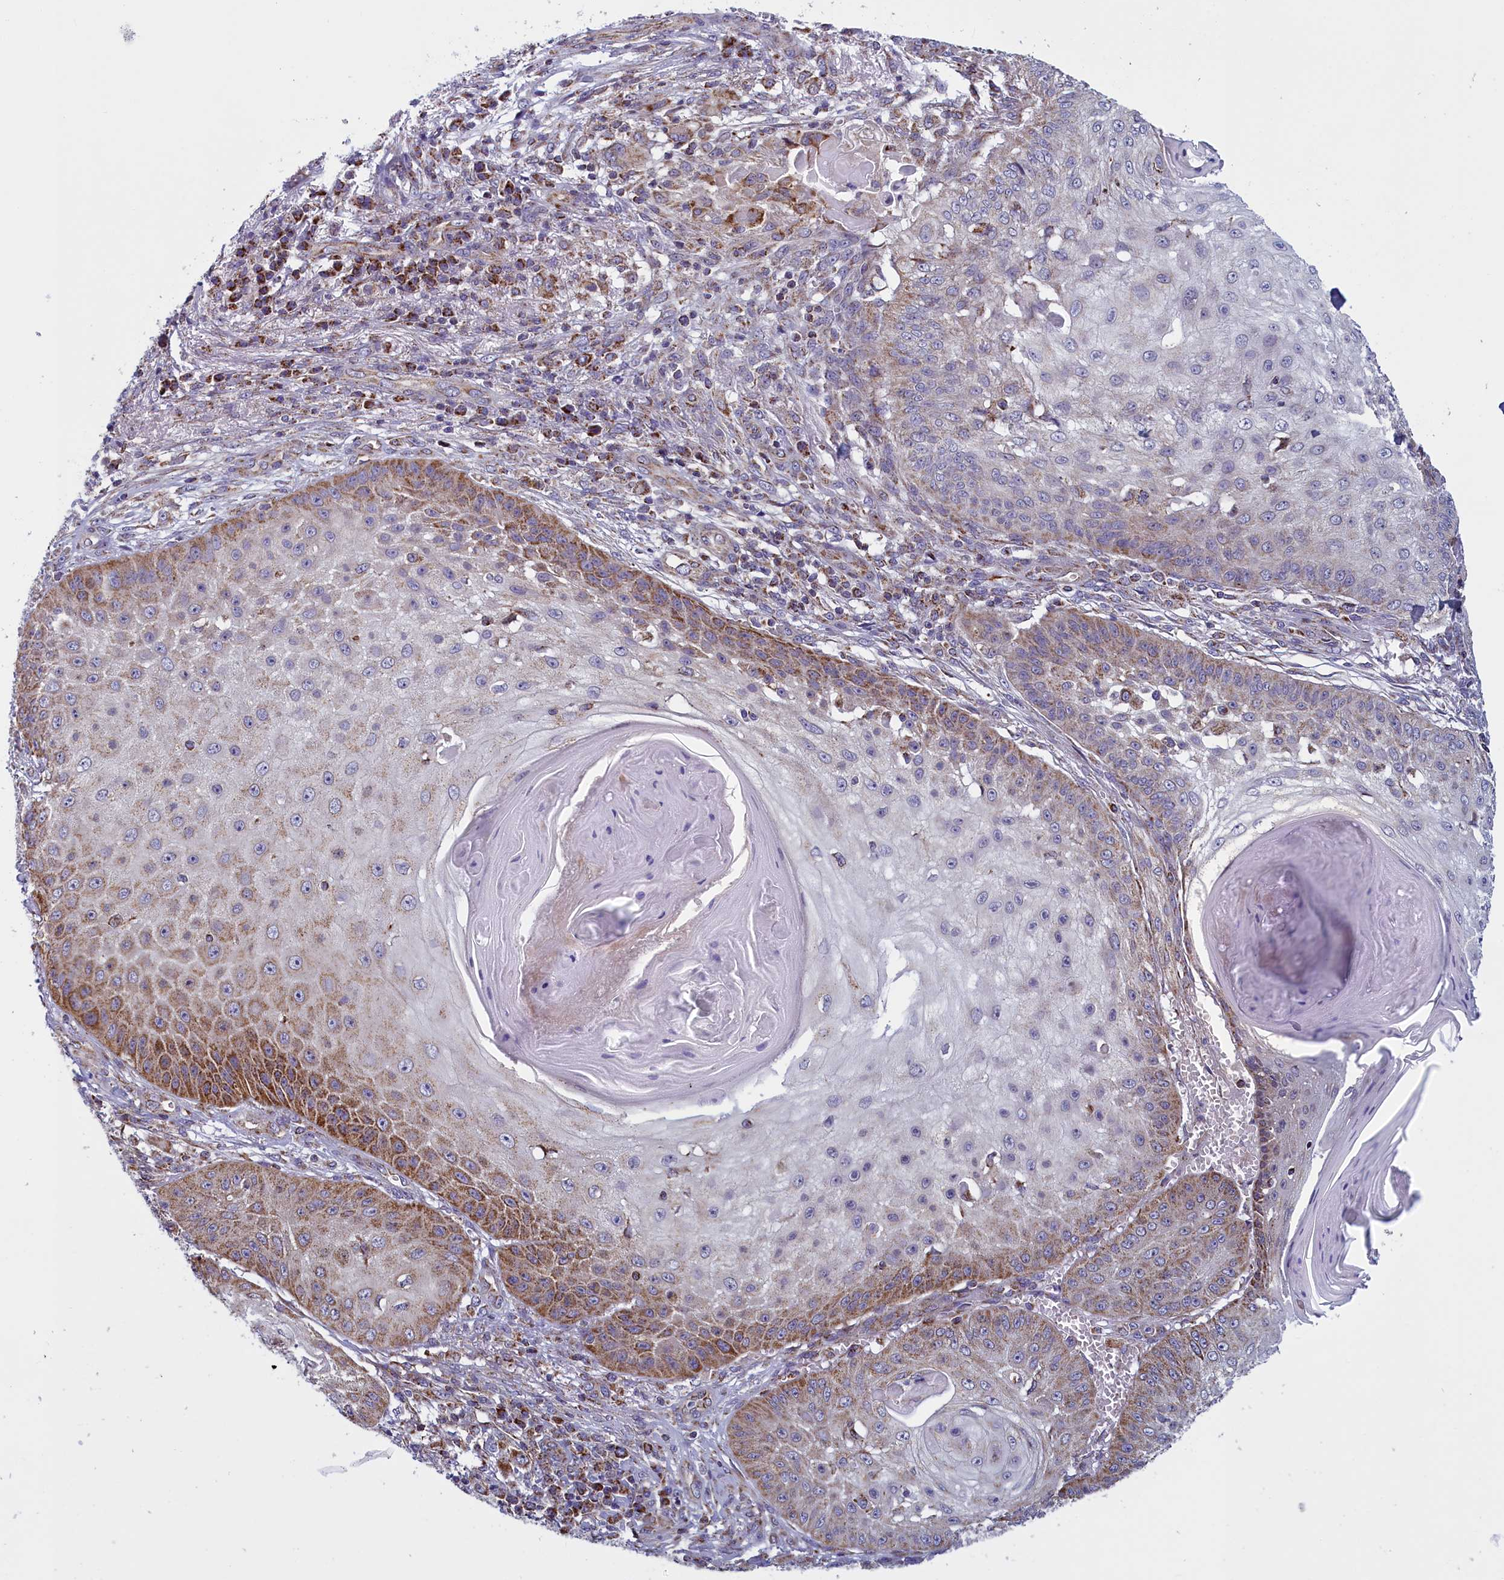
{"staining": {"intensity": "moderate", "quantity": "25%-75%", "location": "cytoplasmic/membranous"}, "tissue": "skin cancer", "cell_type": "Tumor cells", "image_type": "cancer", "snomed": [{"axis": "morphology", "description": "Squamous cell carcinoma, NOS"}, {"axis": "topography", "description": "Skin"}], "caption": "Human squamous cell carcinoma (skin) stained with a protein marker displays moderate staining in tumor cells.", "gene": "IFT122", "patient": {"sex": "male", "age": 70}}